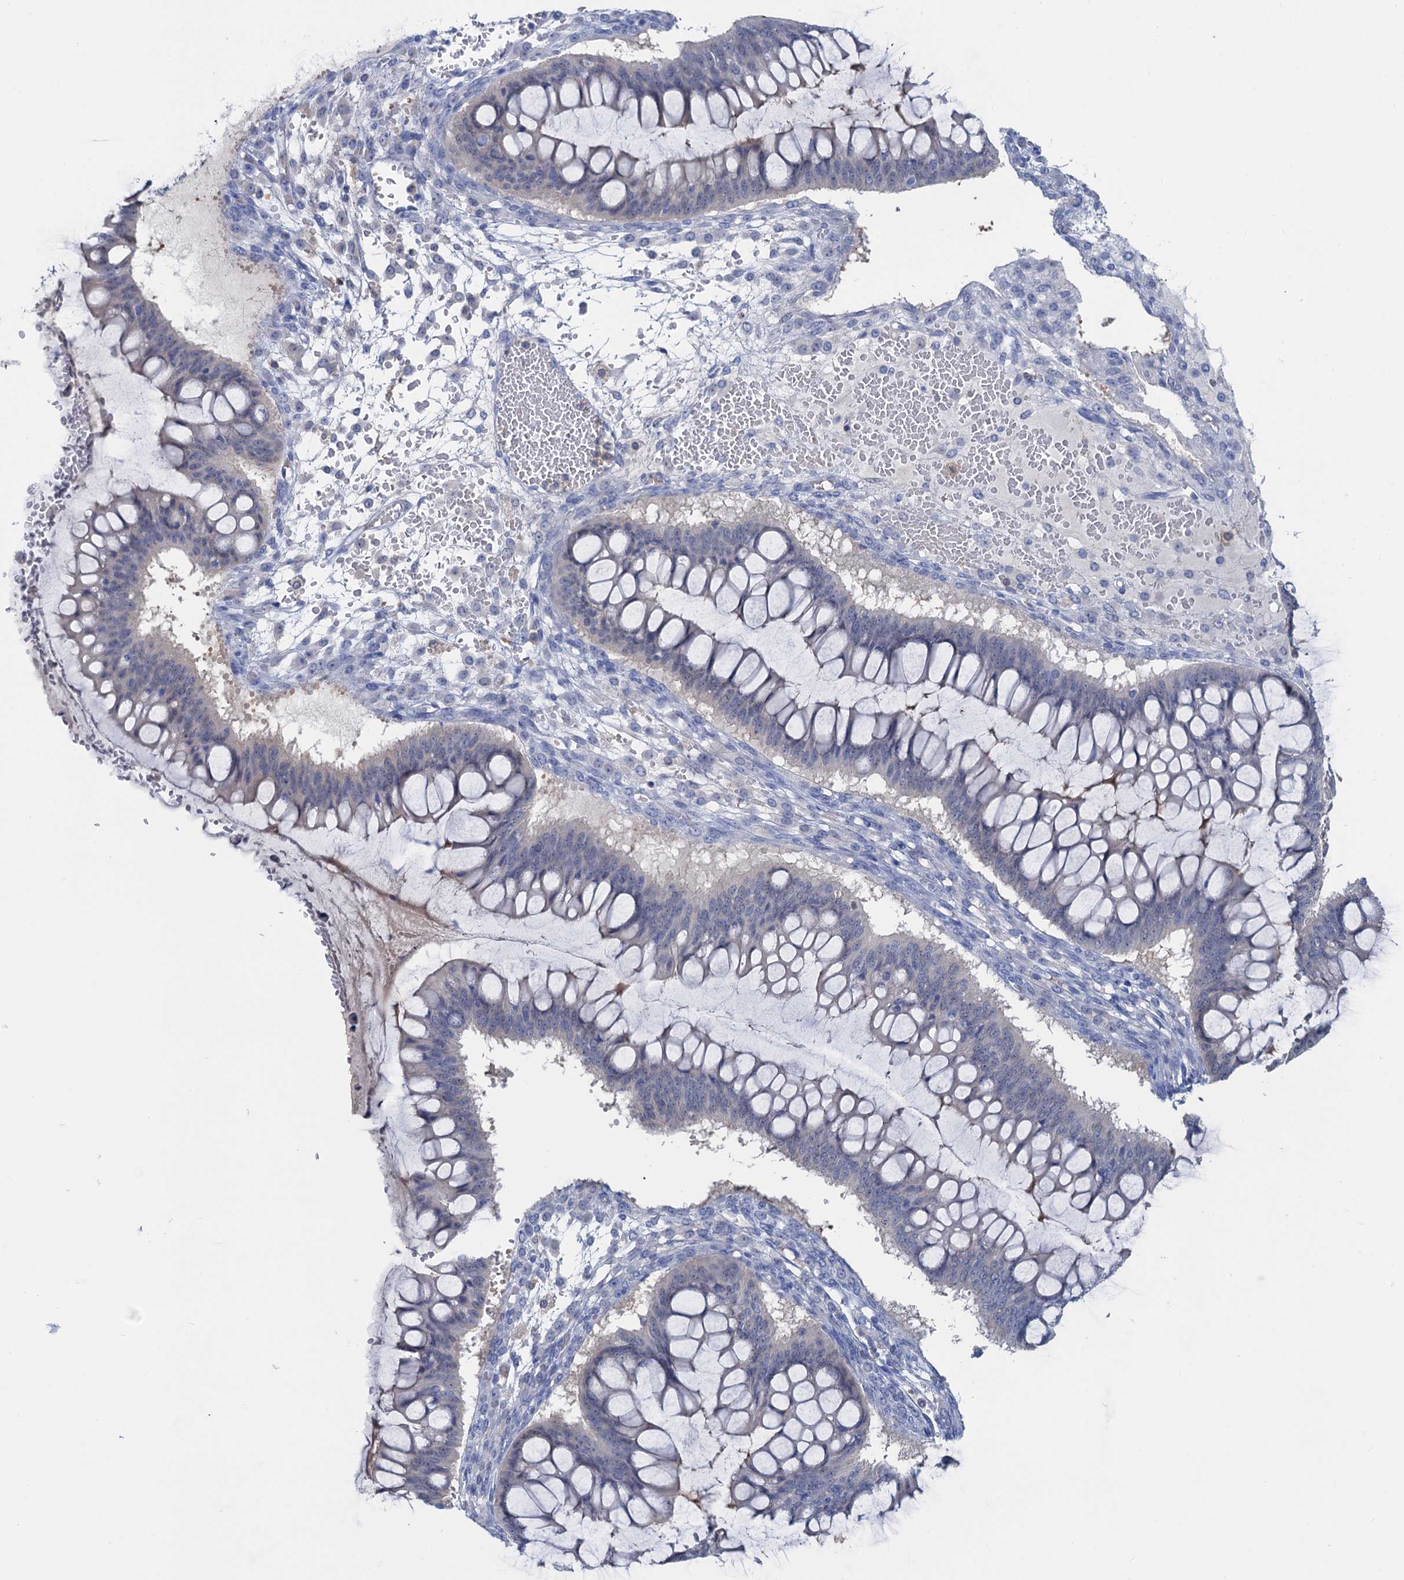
{"staining": {"intensity": "negative", "quantity": "none", "location": "none"}, "tissue": "ovarian cancer", "cell_type": "Tumor cells", "image_type": "cancer", "snomed": [{"axis": "morphology", "description": "Cystadenocarcinoma, mucinous, NOS"}, {"axis": "topography", "description": "Ovary"}], "caption": "A high-resolution histopathology image shows immunohistochemistry staining of ovarian cancer, which reveals no significant expression in tumor cells. The staining is performed using DAB (3,3'-diaminobenzidine) brown chromogen with nuclei counter-stained in using hematoxylin.", "gene": "FAH", "patient": {"sex": "female", "age": 73}}